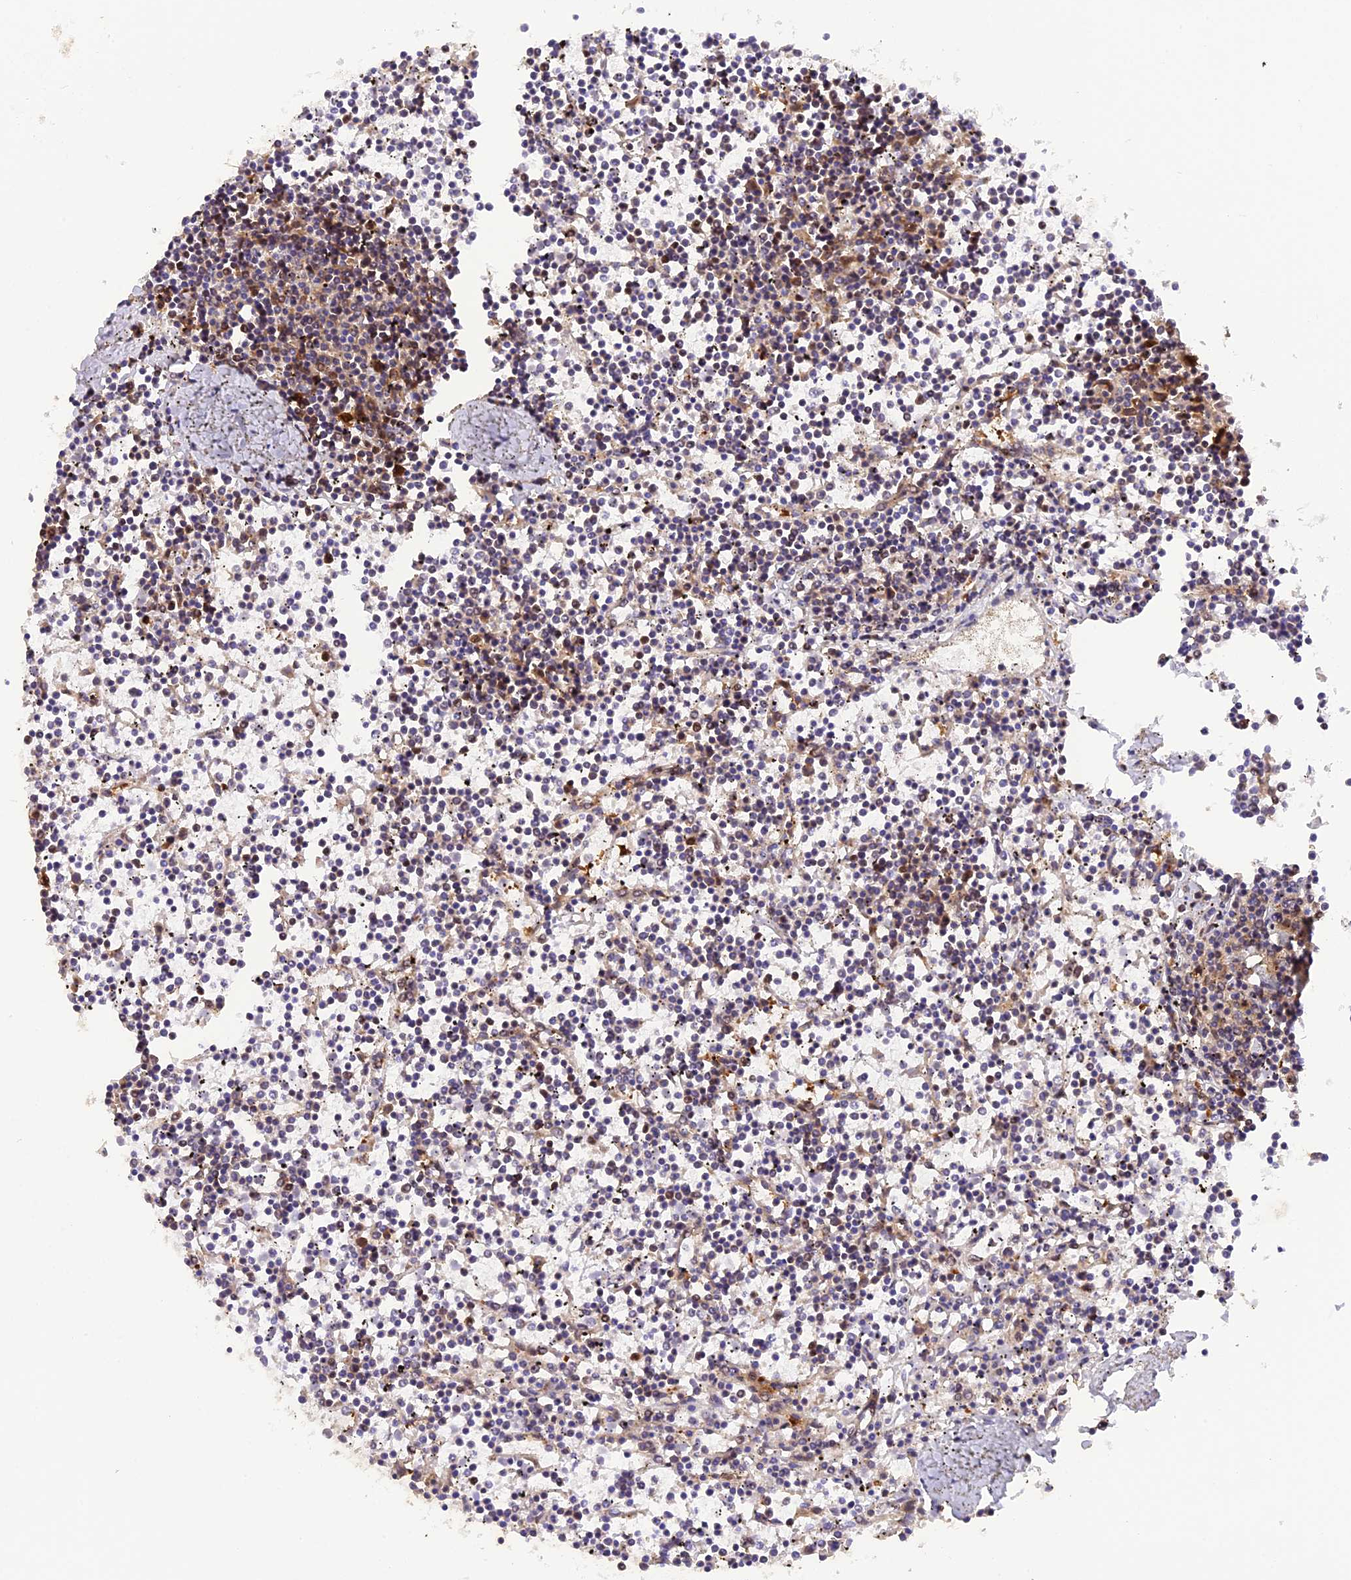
{"staining": {"intensity": "weak", "quantity": "25%-75%", "location": "cytoplasmic/membranous"}, "tissue": "lymphoma", "cell_type": "Tumor cells", "image_type": "cancer", "snomed": [{"axis": "morphology", "description": "Malignant lymphoma, non-Hodgkin's type, Low grade"}, {"axis": "topography", "description": "Spleen"}], "caption": "Lymphoma stained for a protein (brown) shows weak cytoplasmic/membranous positive positivity in approximately 25%-75% of tumor cells.", "gene": "SAMD4A", "patient": {"sex": "female", "age": 19}}